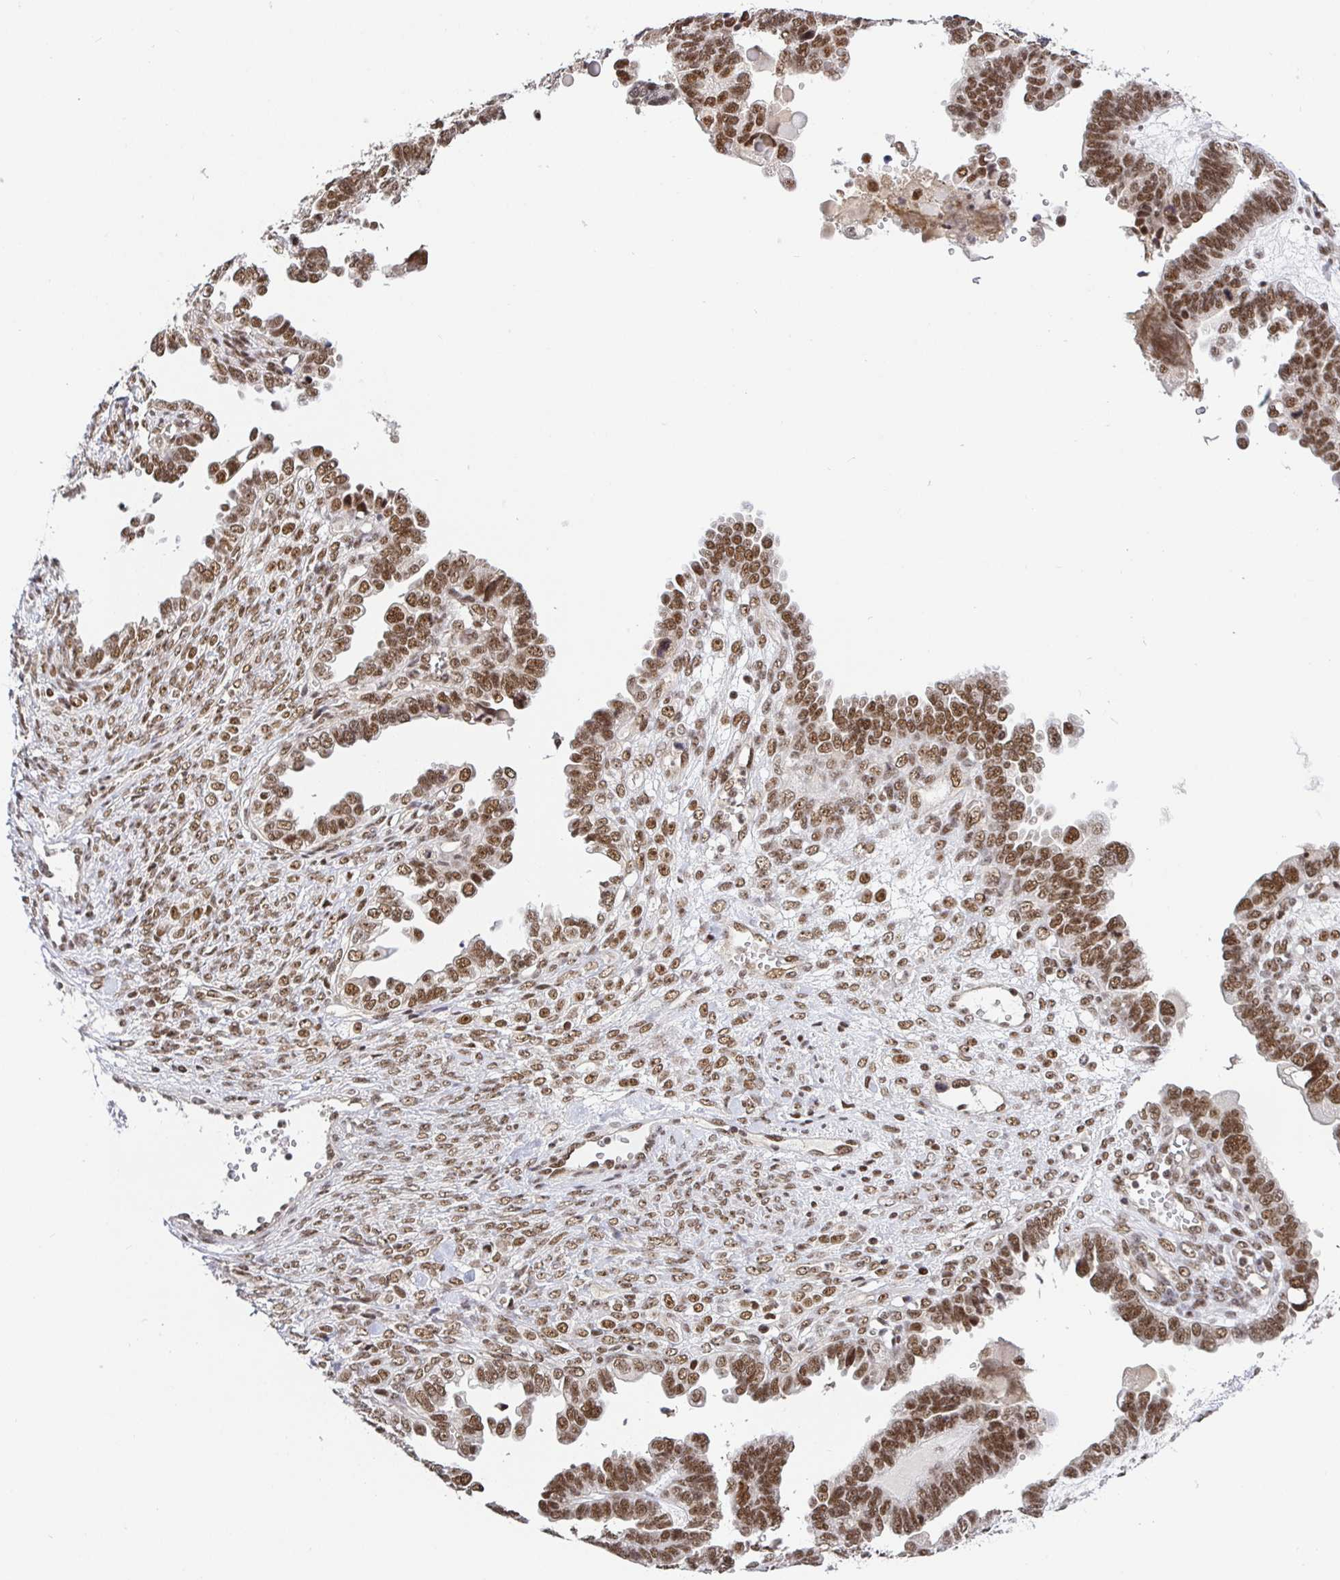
{"staining": {"intensity": "strong", "quantity": ">75%", "location": "nuclear"}, "tissue": "ovarian cancer", "cell_type": "Tumor cells", "image_type": "cancer", "snomed": [{"axis": "morphology", "description": "Cystadenocarcinoma, serous, NOS"}, {"axis": "topography", "description": "Ovary"}], "caption": "Ovarian cancer (serous cystadenocarcinoma) tissue displays strong nuclear positivity in about >75% of tumor cells, visualized by immunohistochemistry.", "gene": "USF1", "patient": {"sex": "female", "age": 51}}